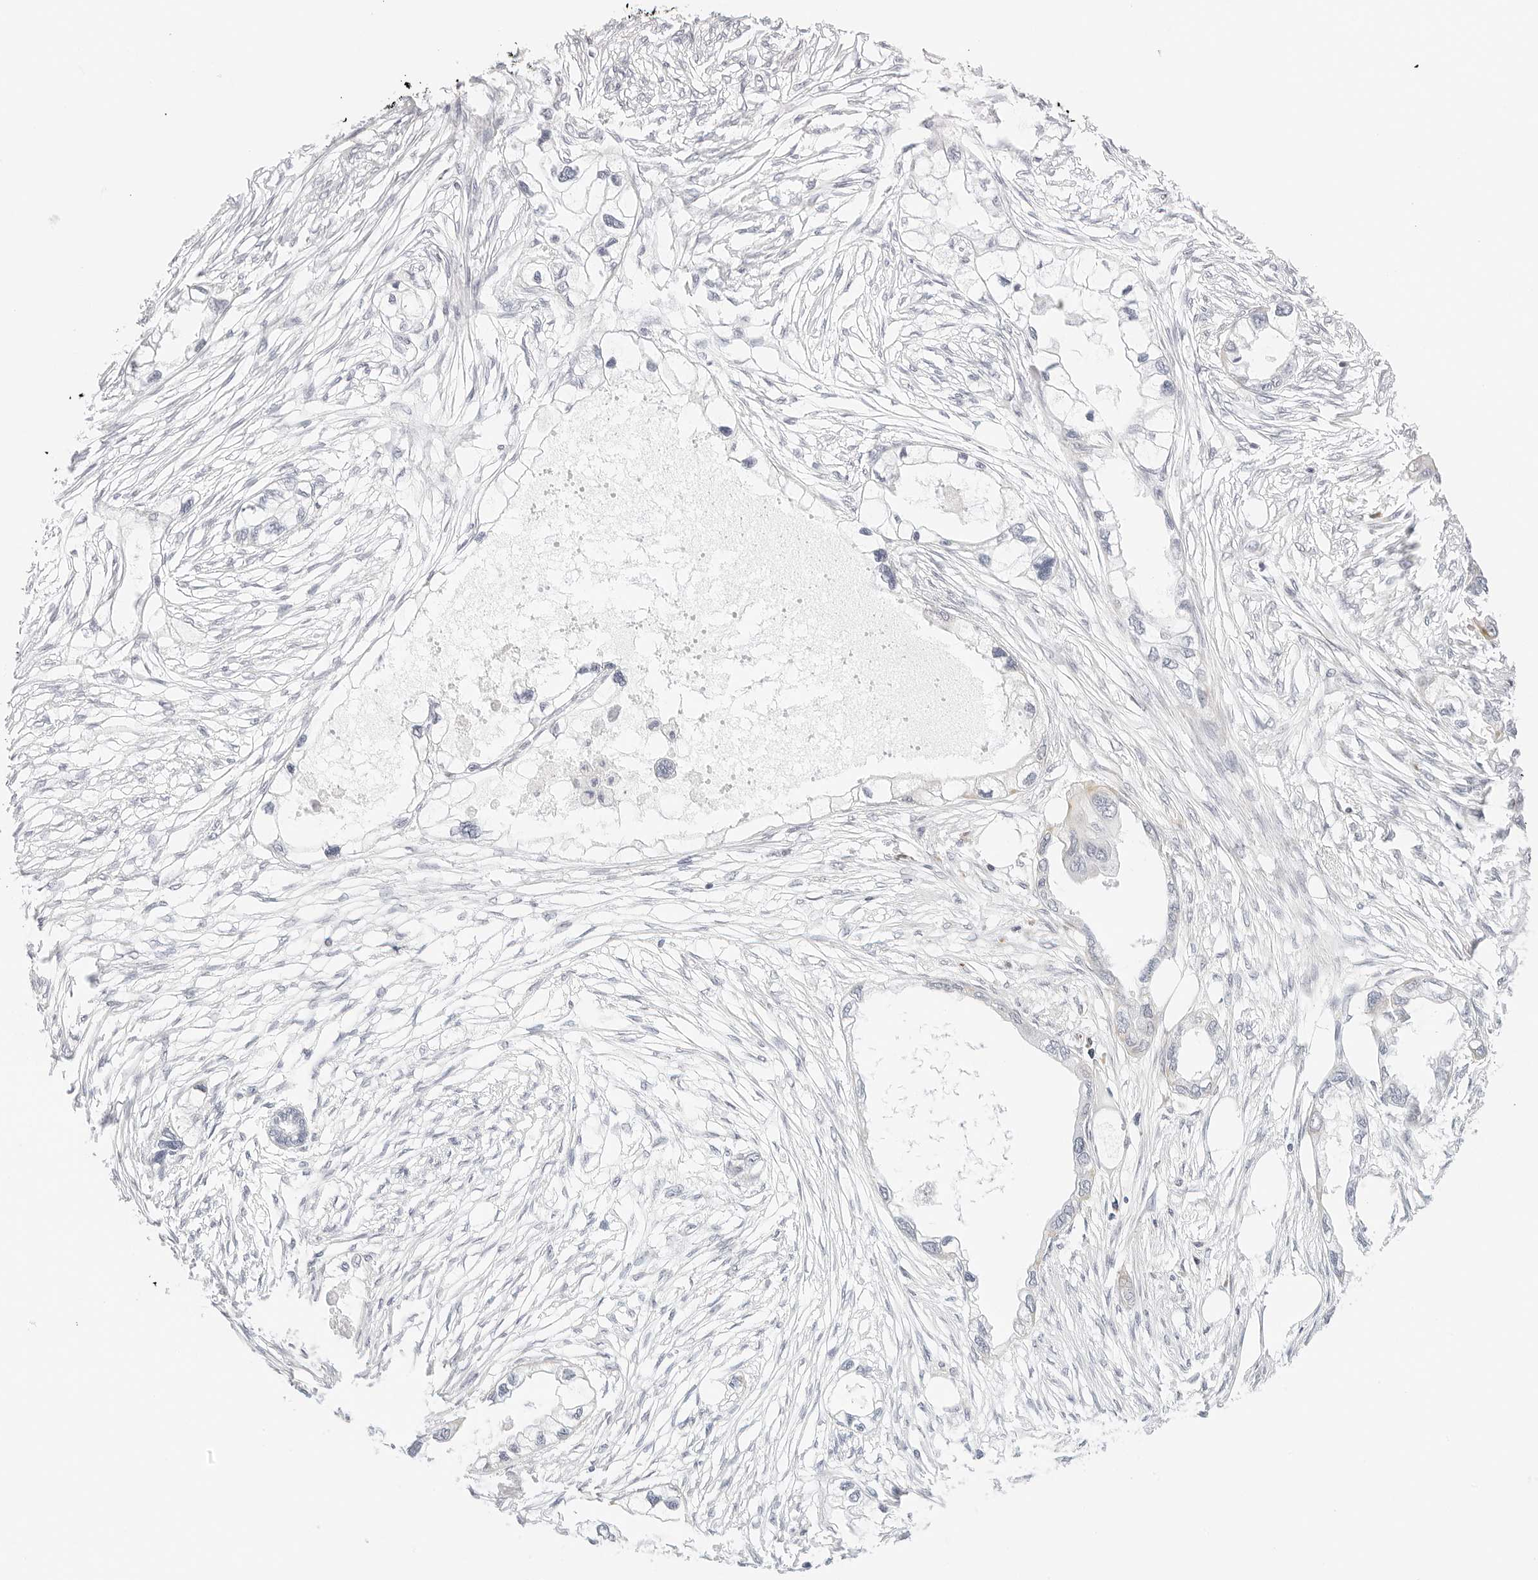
{"staining": {"intensity": "weak", "quantity": "<25%", "location": "cytoplasmic/membranous"}, "tissue": "endometrial cancer", "cell_type": "Tumor cells", "image_type": "cancer", "snomed": [{"axis": "morphology", "description": "Adenocarcinoma, NOS"}, {"axis": "morphology", "description": "Adenocarcinoma, metastatic, NOS"}, {"axis": "topography", "description": "Adipose tissue"}, {"axis": "topography", "description": "Endometrium"}], "caption": "Immunohistochemistry (IHC) of human adenocarcinoma (endometrial) reveals no expression in tumor cells.", "gene": "FH", "patient": {"sex": "female", "age": 67}}